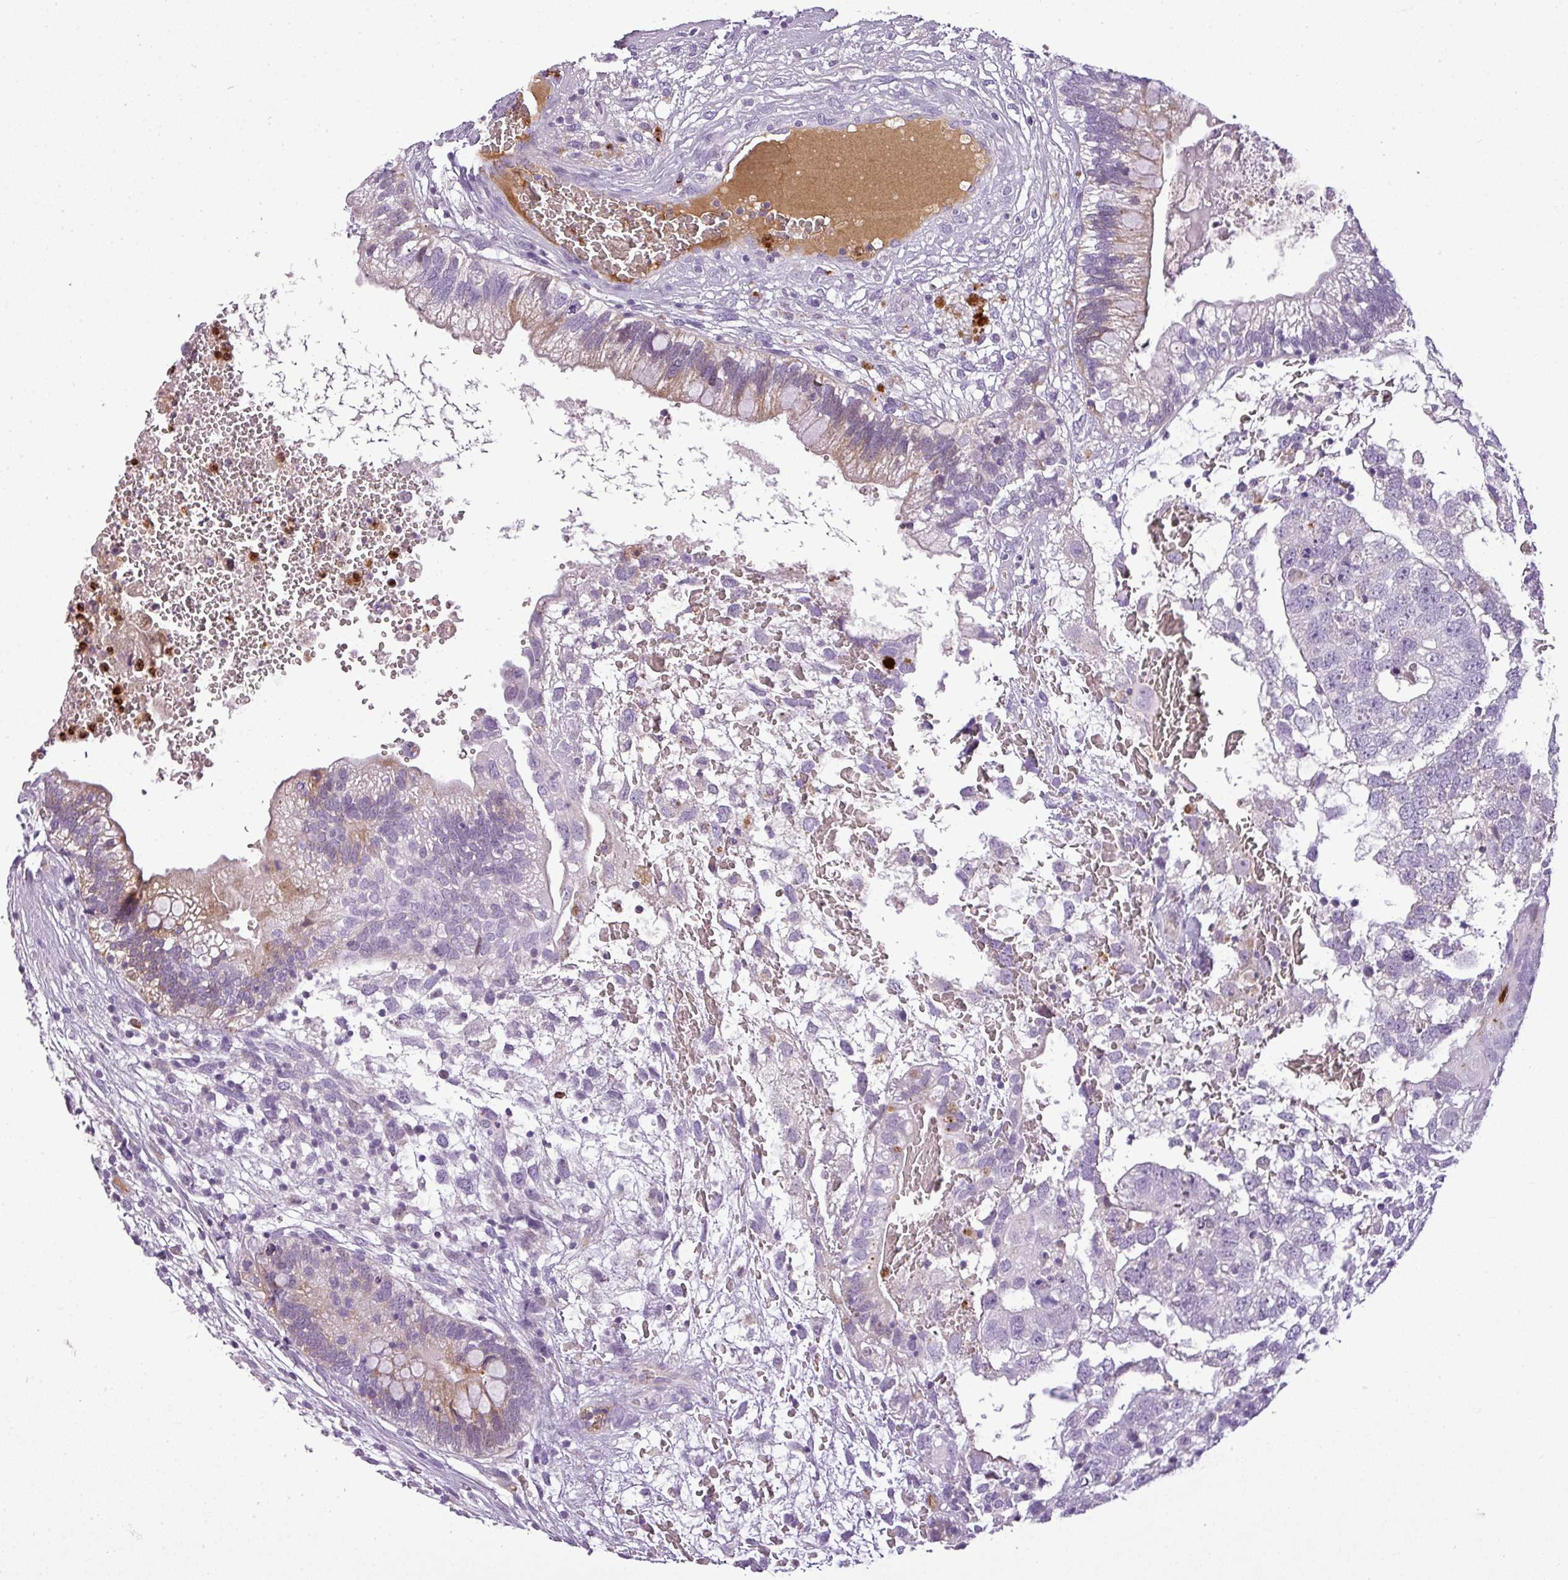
{"staining": {"intensity": "moderate", "quantity": "<25%", "location": "cytoplasmic/membranous"}, "tissue": "testis cancer", "cell_type": "Tumor cells", "image_type": "cancer", "snomed": [{"axis": "morphology", "description": "Seminoma, NOS"}, {"axis": "morphology", "description": "Carcinoma, Embryonal, NOS"}, {"axis": "topography", "description": "Testis"}], "caption": "Testis cancer (embryonal carcinoma) stained with immunohistochemistry (IHC) reveals moderate cytoplasmic/membranous staining in about <25% of tumor cells.", "gene": "C4B", "patient": {"sex": "male", "age": 29}}